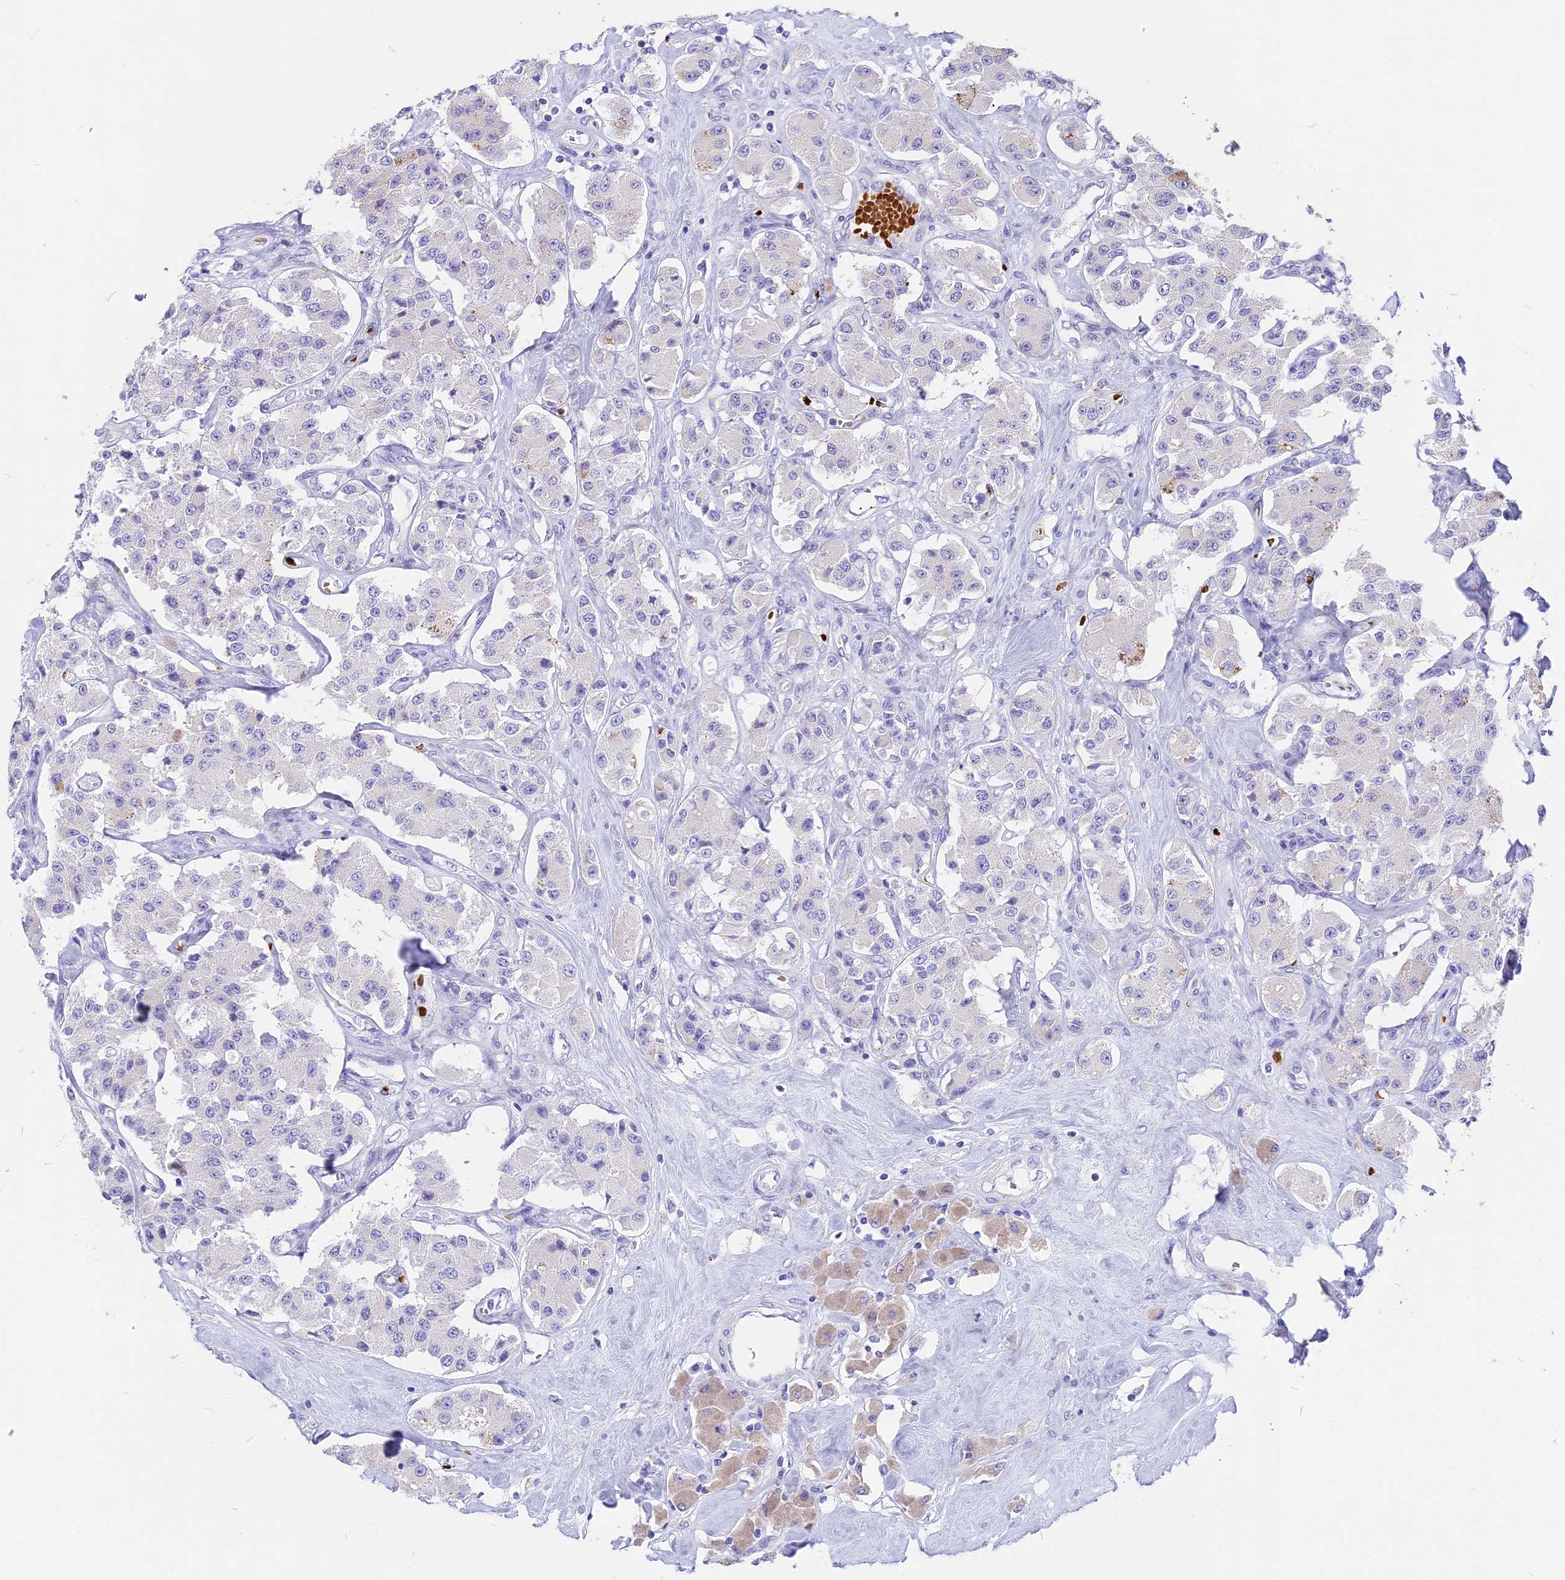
{"staining": {"intensity": "negative", "quantity": "none", "location": "none"}, "tissue": "carcinoid", "cell_type": "Tumor cells", "image_type": "cancer", "snomed": [{"axis": "morphology", "description": "Carcinoid, malignant, NOS"}, {"axis": "topography", "description": "Pancreas"}], "caption": "Image shows no significant protein staining in tumor cells of carcinoid (malignant).", "gene": "TNNC2", "patient": {"sex": "male", "age": 41}}